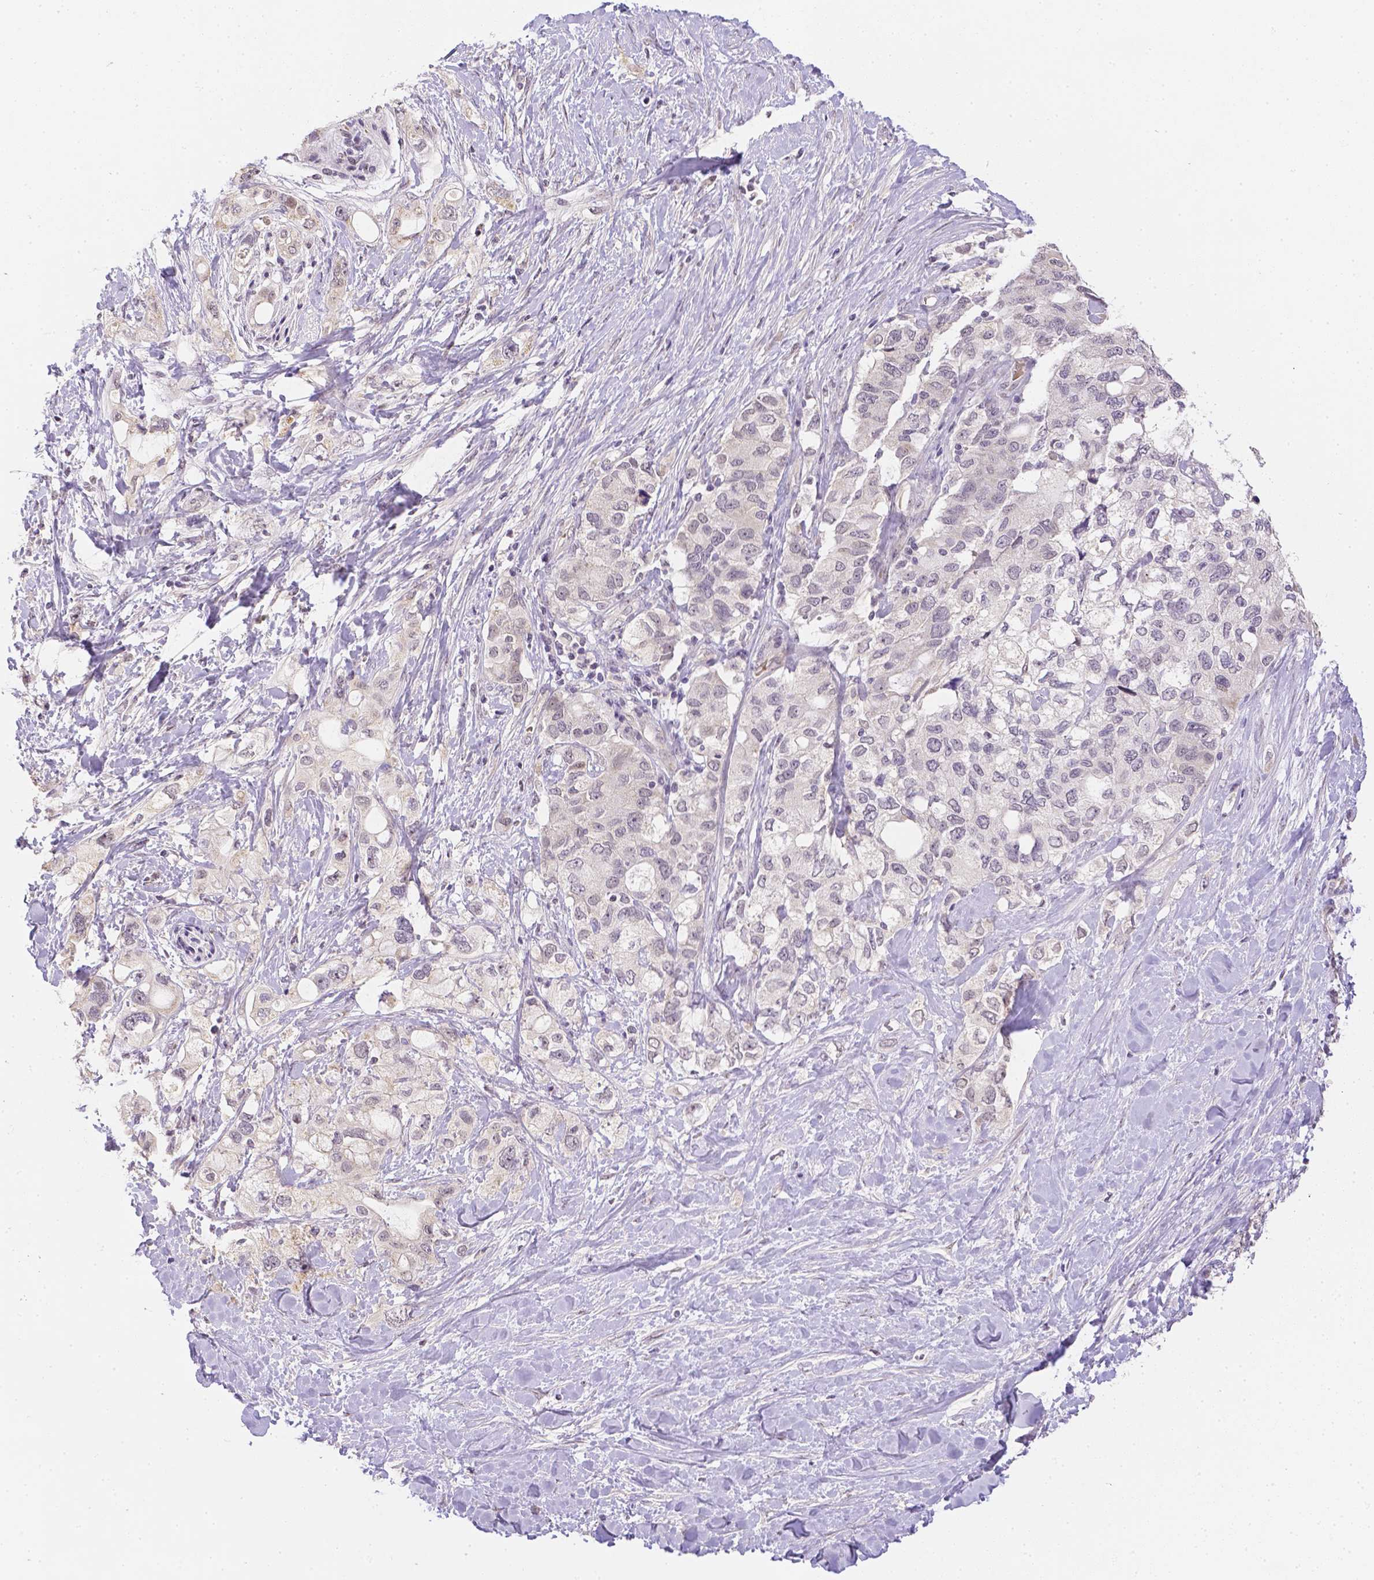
{"staining": {"intensity": "weak", "quantity": "<25%", "location": "cytoplasmic/membranous"}, "tissue": "pancreatic cancer", "cell_type": "Tumor cells", "image_type": "cancer", "snomed": [{"axis": "morphology", "description": "Adenocarcinoma, NOS"}, {"axis": "topography", "description": "Pancreas"}], "caption": "IHC histopathology image of pancreatic cancer stained for a protein (brown), which exhibits no expression in tumor cells. The staining was performed using DAB (3,3'-diaminobenzidine) to visualize the protein expression in brown, while the nuclei were stained in blue with hematoxylin (Magnification: 20x).", "gene": "ZNF280B", "patient": {"sex": "female", "age": 56}}